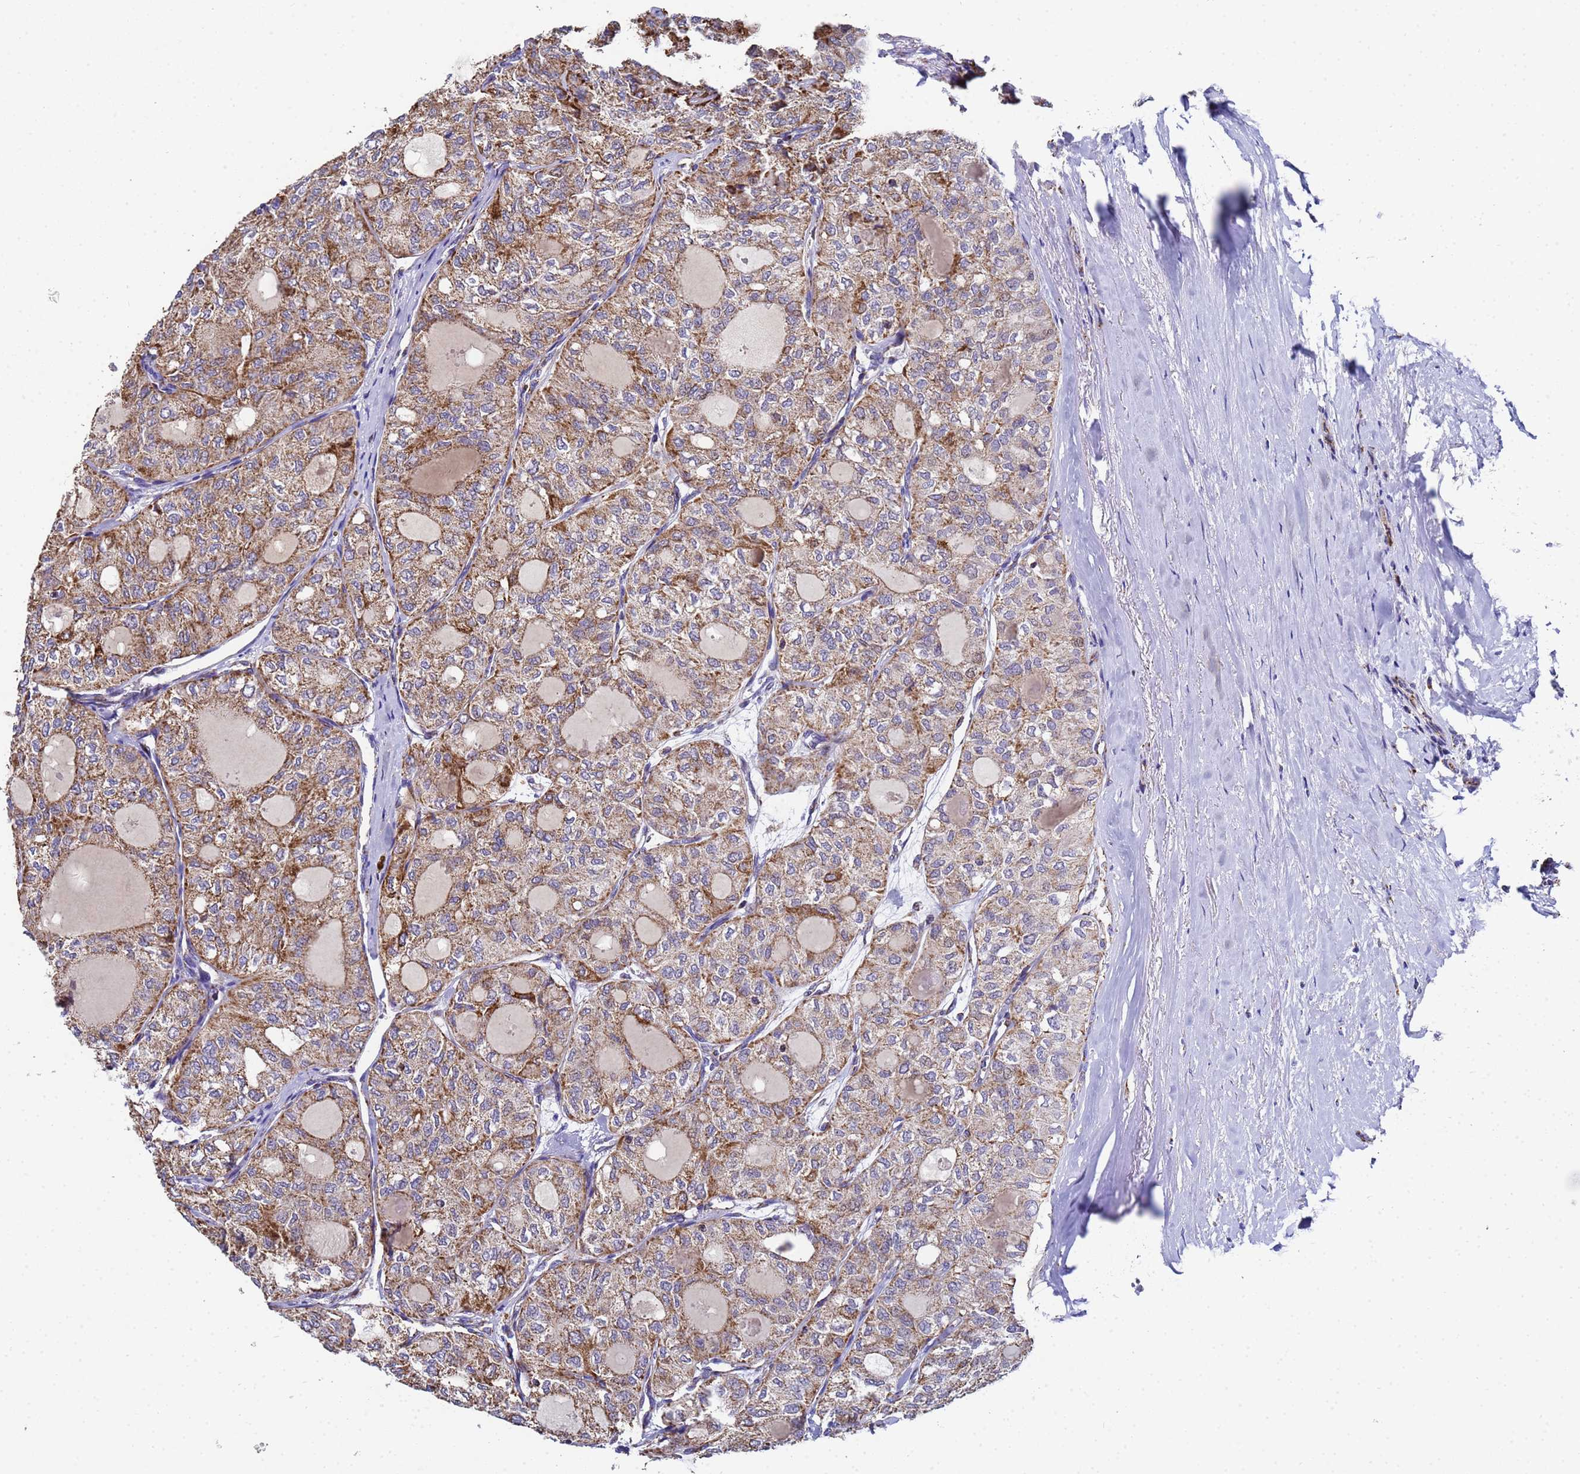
{"staining": {"intensity": "moderate", "quantity": ">75%", "location": "cytoplasmic/membranous"}, "tissue": "thyroid cancer", "cell_type": "Tumor cells", "image_type": "cancer", "snomed": [{"axis": "morphology", "description": "Follicular adenoma carcinoma, NOS"}, {"axis": "topography", "description": "Thyroid gland"}], "caption": "There is medium levels of moderate cytoplasmic/membranous staining in tumor cells of thyroid cancer, as demonstrated by immunohistochemical staining (brown color).", "gene": "MRPS12", "patient": {"sex": "male", "age": 75}}